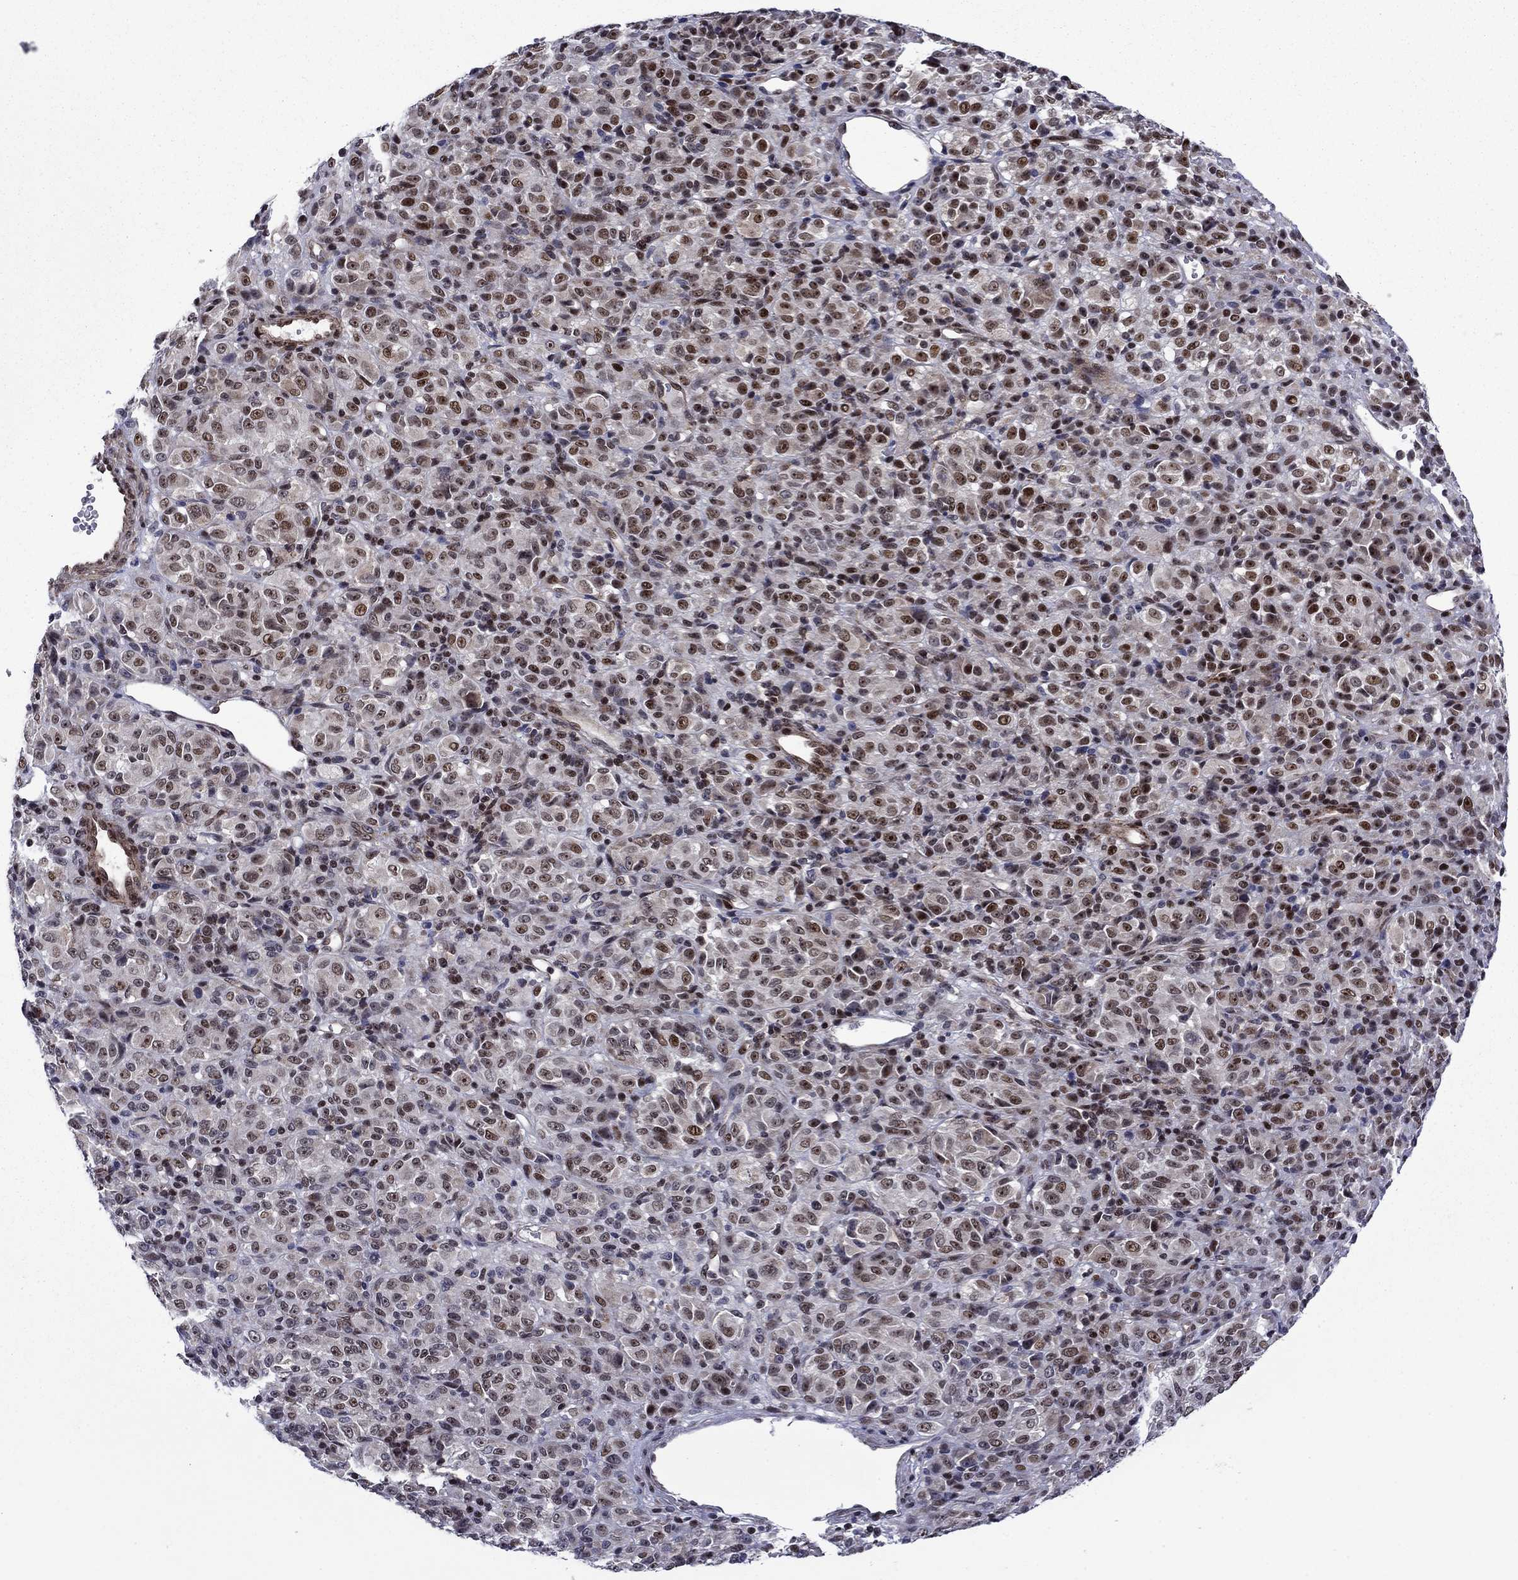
{"staining": {"intensity": "moderate", "quantity": "25%-75%", "location": "nuclear"}, "tissue": "melanoma", "cell_type": "Tumor cells", "image_type": "cancer", "snomed": [{"axis": "morphology", "description": "Malignant melanoma, Metastatic site"}, {"axis": "topography", "description": "Brain"}], "caption": "Immunohistochemistry (IHC) staining of melanoma, which reveals medium levels of moderate nuclear expression in approximately 25%-75% of tumor cells indicating moderate nuclear protein staining. The staining was performed using DAB (3,3'-diaminobenzidine) (brown) for protein detection and nuclei were counterstained in hematoxylin (blue).", "gene": "SURF2", "patient": {"sex": "female", "age": 56}}